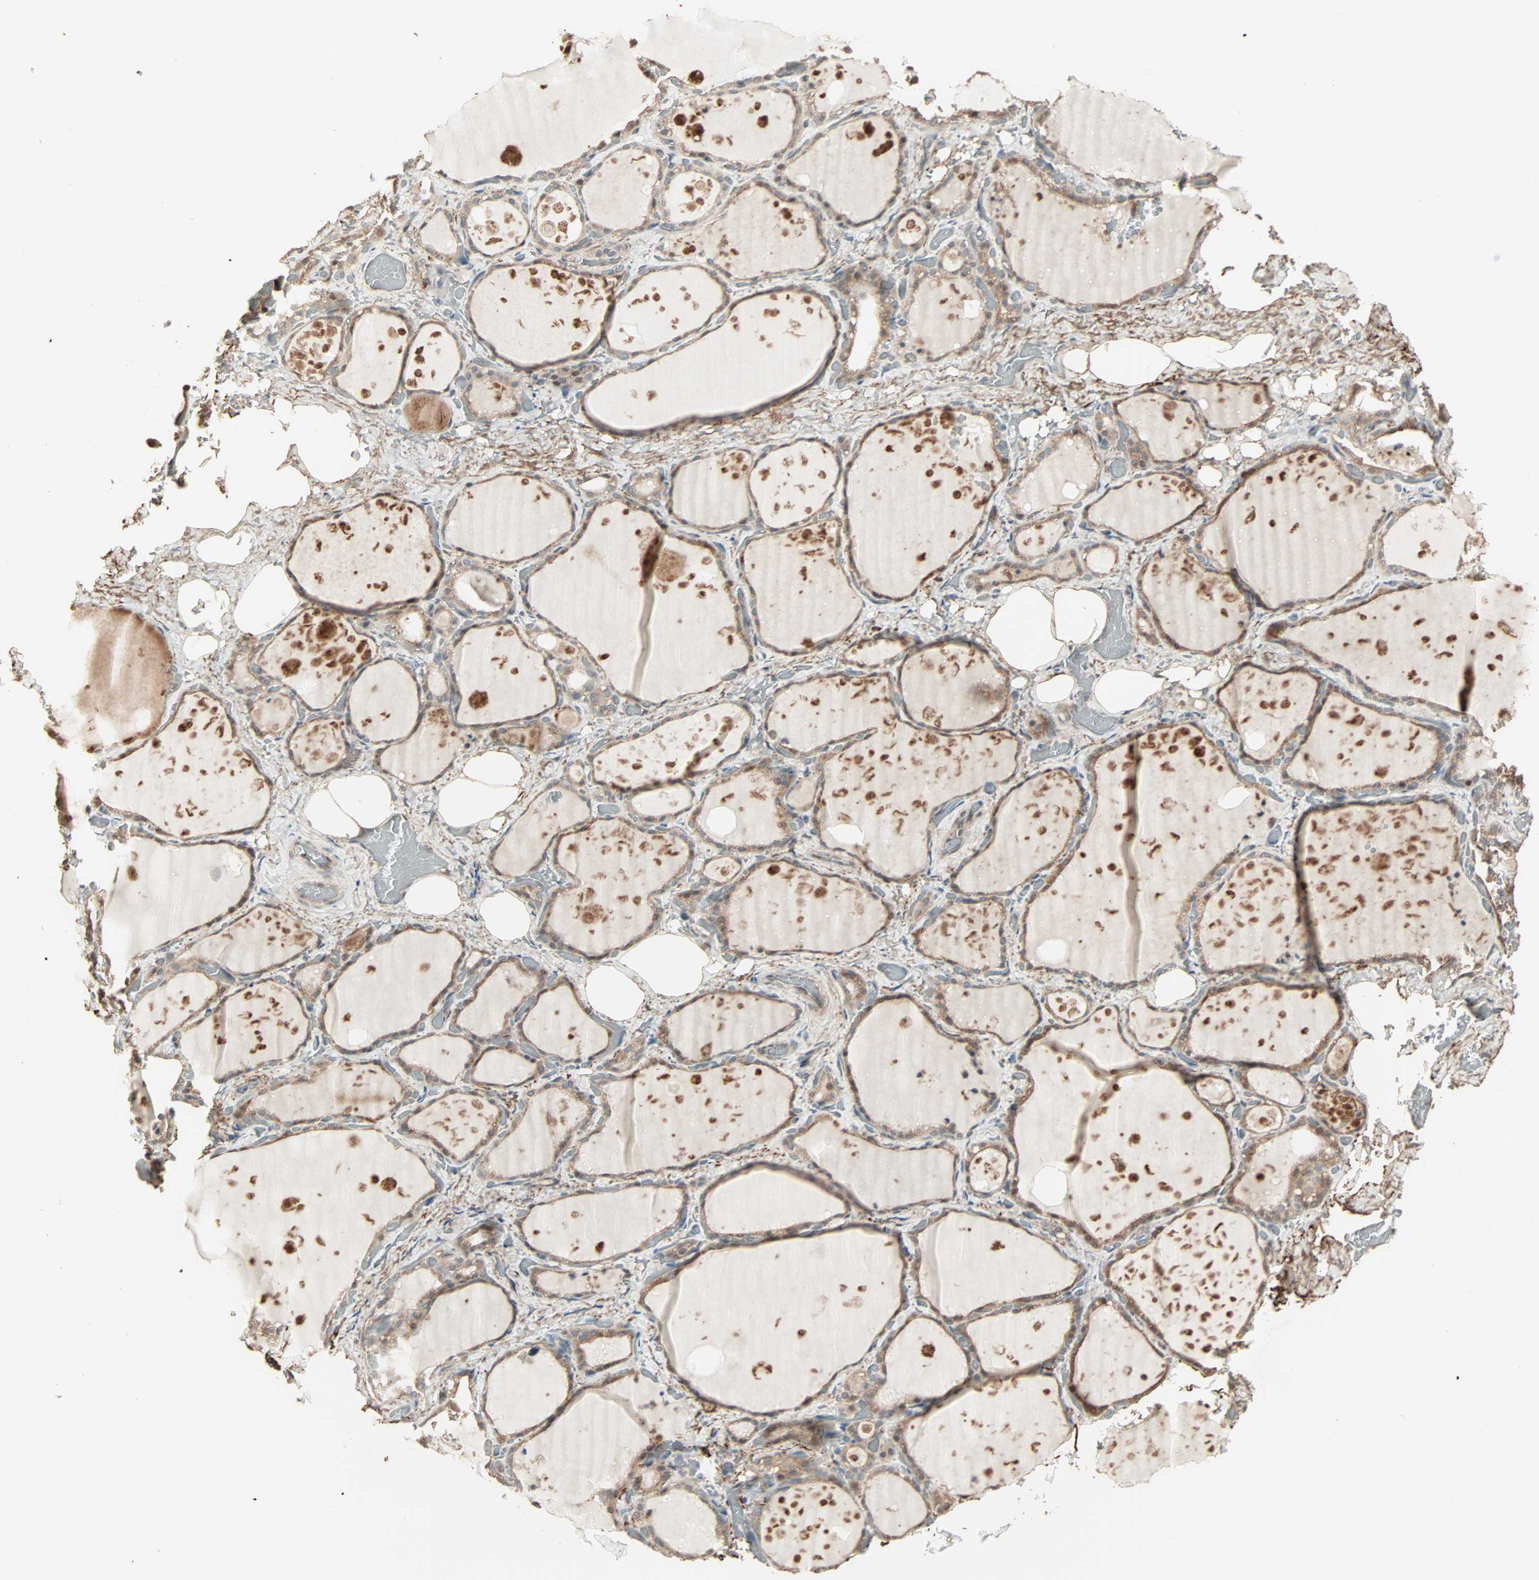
{"staining": {"intensity": "weak", "quantity": "25%-75%", "location": "cytoplasmic/membranous"}, "tissue": "thyroid gland", "cell_type": "Glandular cells", "image_type": "normal", "snomed": [{"axis": "morphology", "description": "Normal tissue, NOS"}, {"axis": "topography", "description": "Thyroid gland"}], "caption": "Immunohistochemistry of benign thyroid gland shows low levels of weak cytoplasmic/membranous positivity in about 25%-75% of glandular cells.", "gene": "CALCRL", "patient": {"sex": "male", "age": 61}}